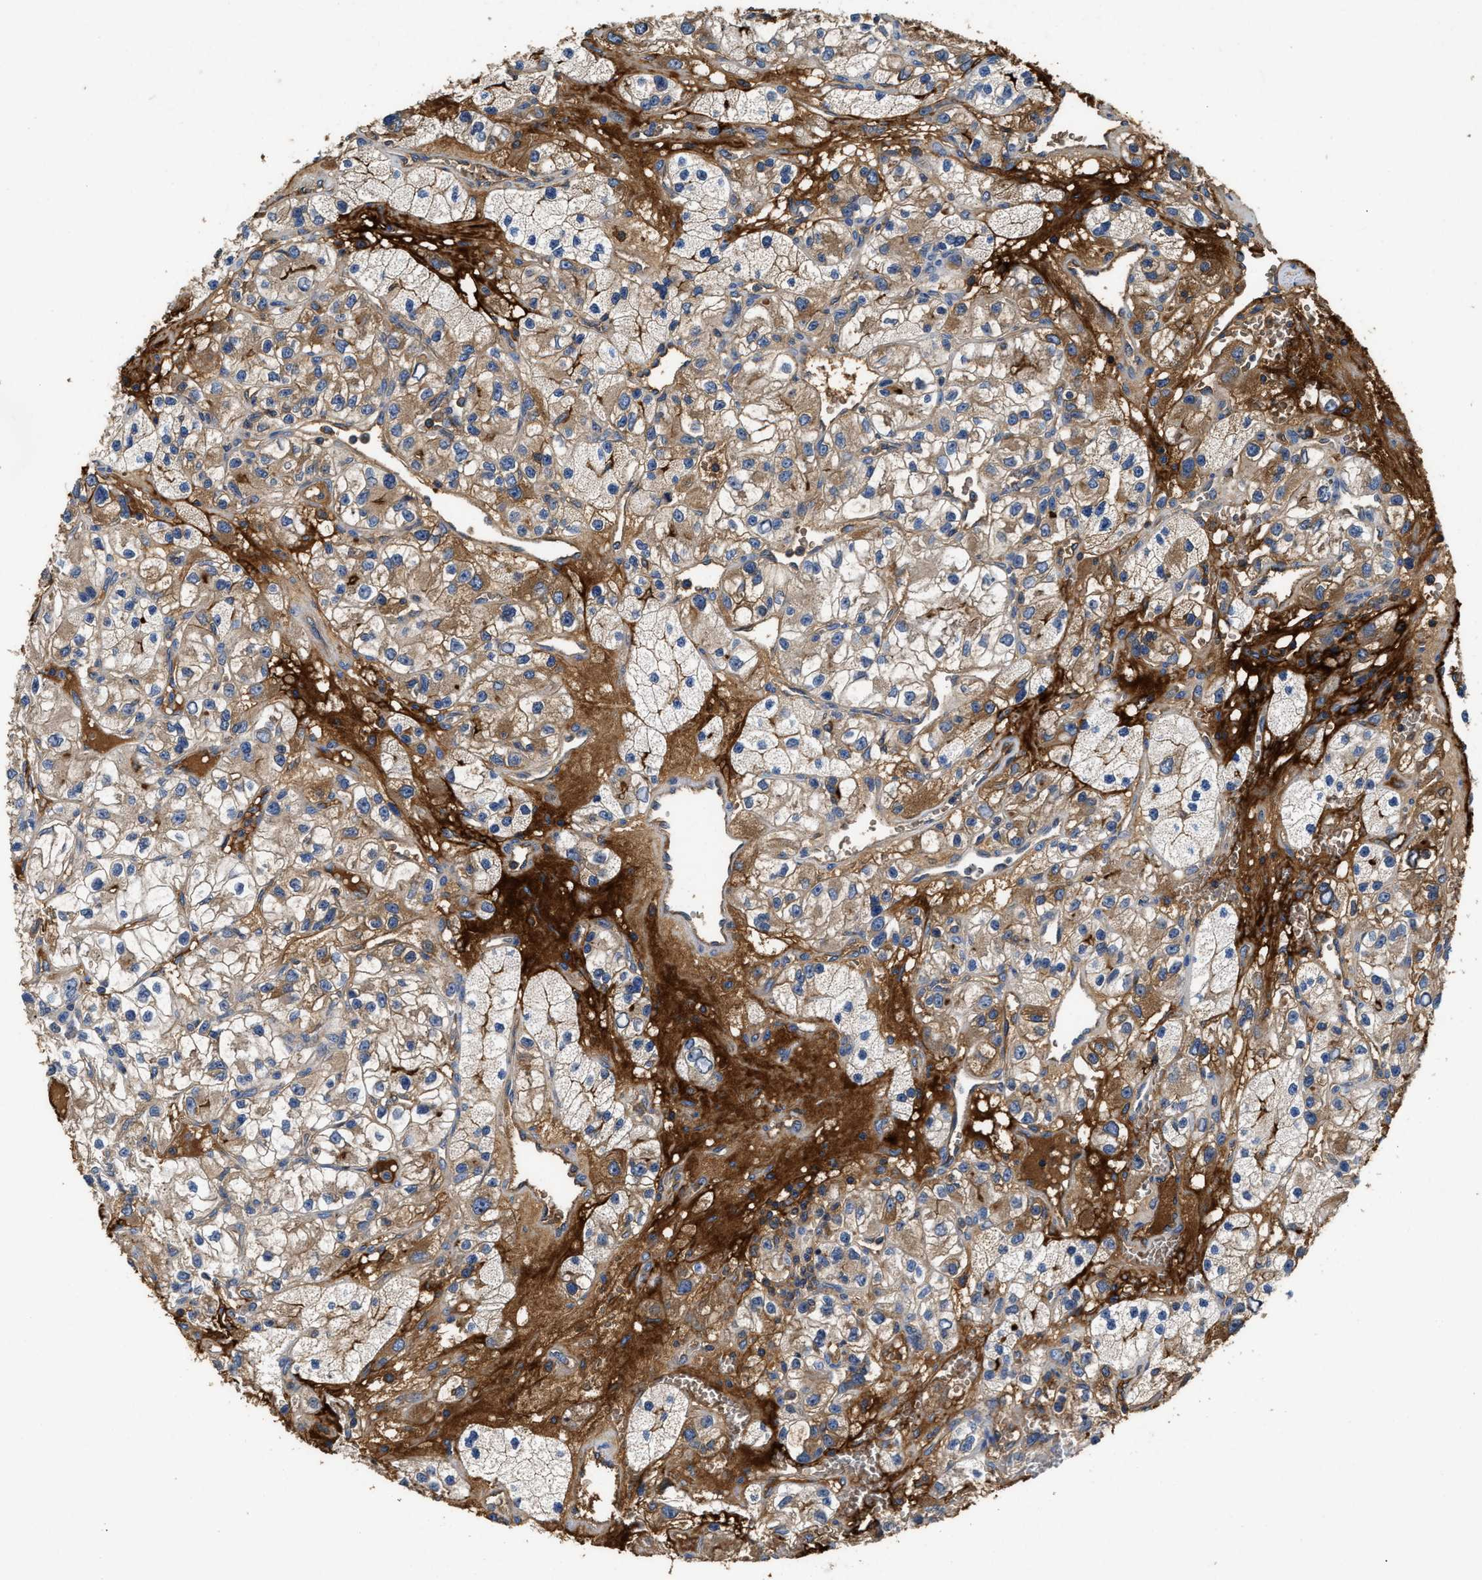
{"staining": {"intensity": "moderate", "quantity": ">75%", "location": "cytoplasmic/membranous"}, "tissue": "renal cancer", "cell_type": "Tumor cells", "image_type": "cancer", "snomed": [{"axis": "morphology", "description": "Adenocarcinoma, NOS"}, {"axis": "topography", "description": "Kidney"}], "caption": "A brown stain highlights moderate cytoplasmic/membranous positivity of a protein in adenocarcinoma (renal) tumor cells.", "gene": "C3", "patient": {"sex": "female", "age": 57}}